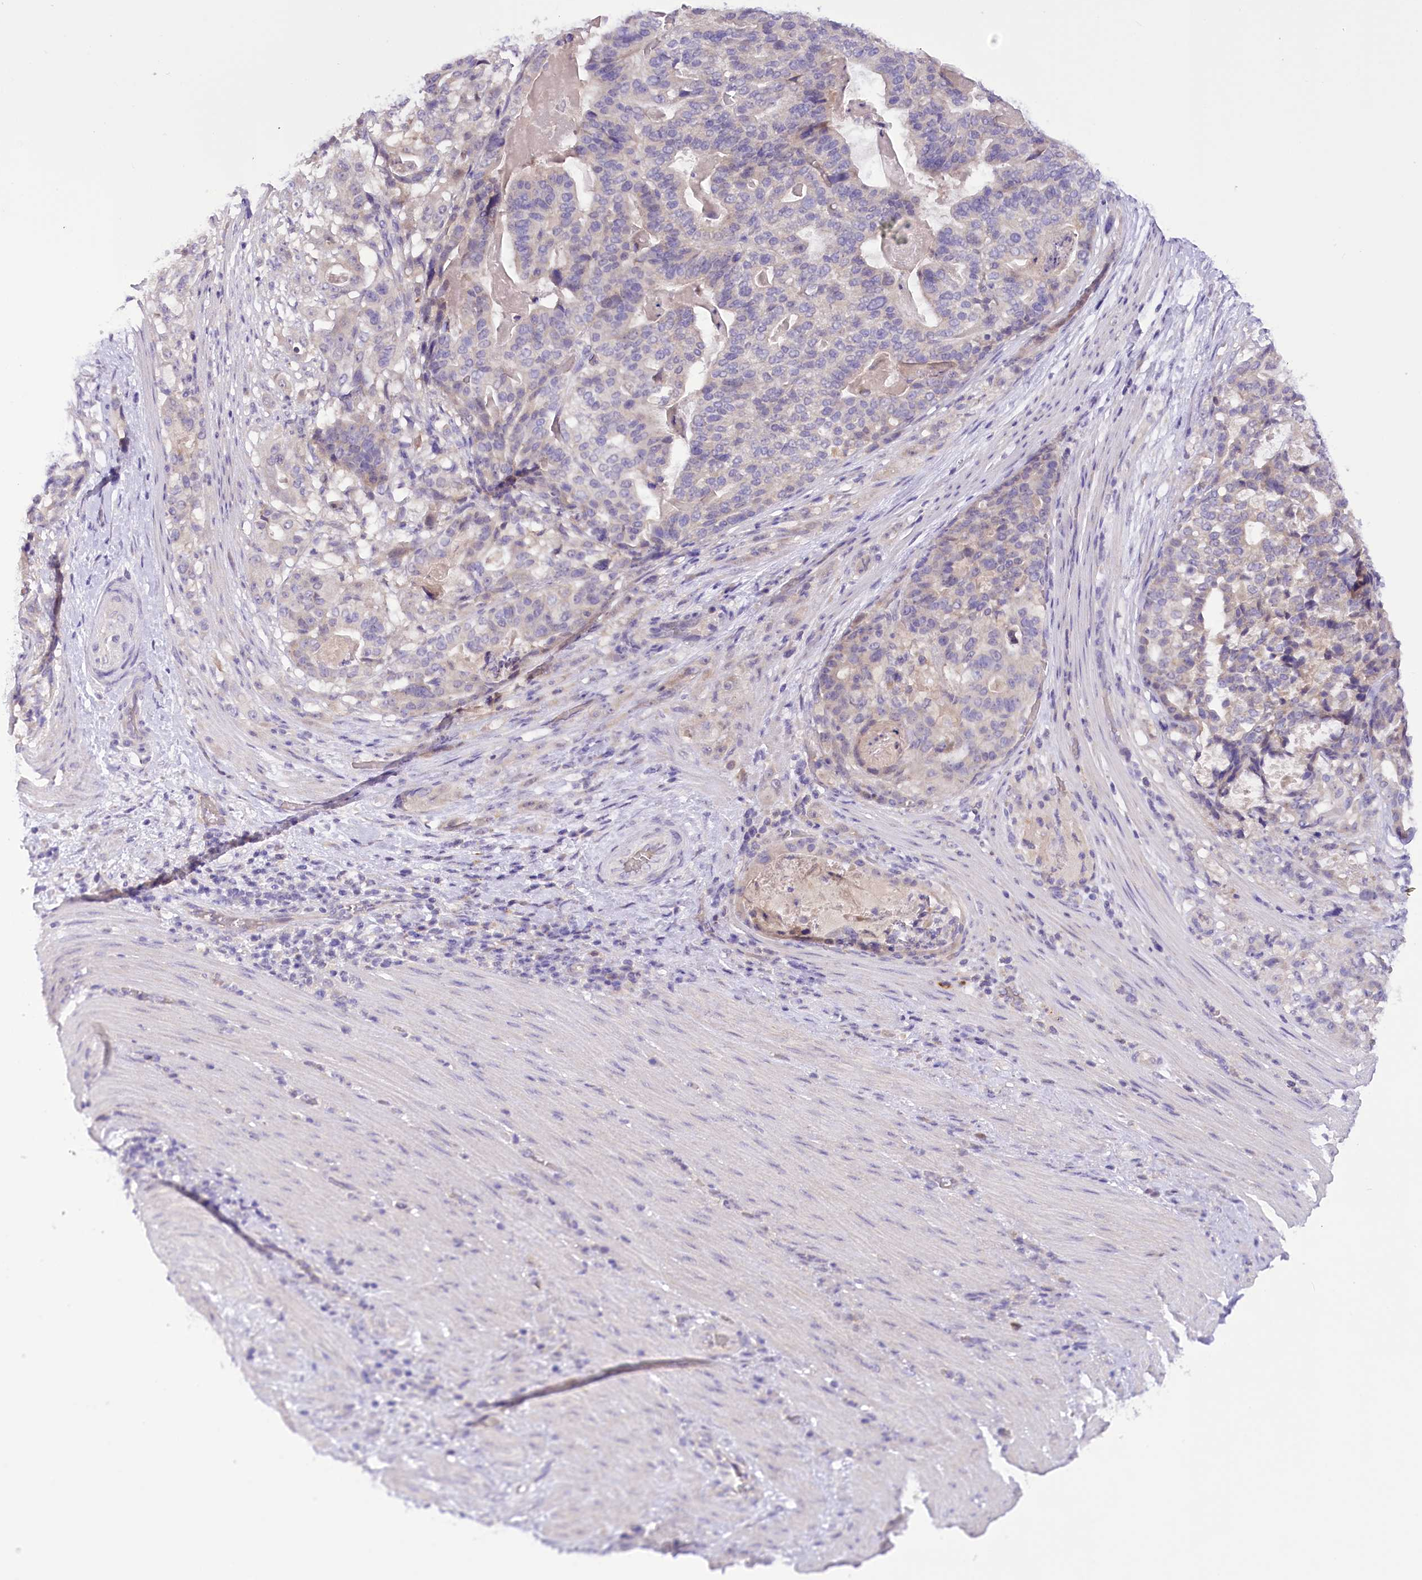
{"staining": {"intensity": "negative", "quantity": "none", "location": "none"}, "tissue": "stomach cancer", "cell_type": "Tumor cells", "image_type": "cancer", "snomed": [{"axis": "morphology", "description": "Adenocarcinoma, NOS"}, {"axis": "topography", "description": "Stomach"}], "caption": "This is an IHC histopathology image of human stomach adenocarcinoma. There is no positivity in tumor cells.", "gene": "DCUN1D1", "patient": {"sex": "male", "age": 48}}